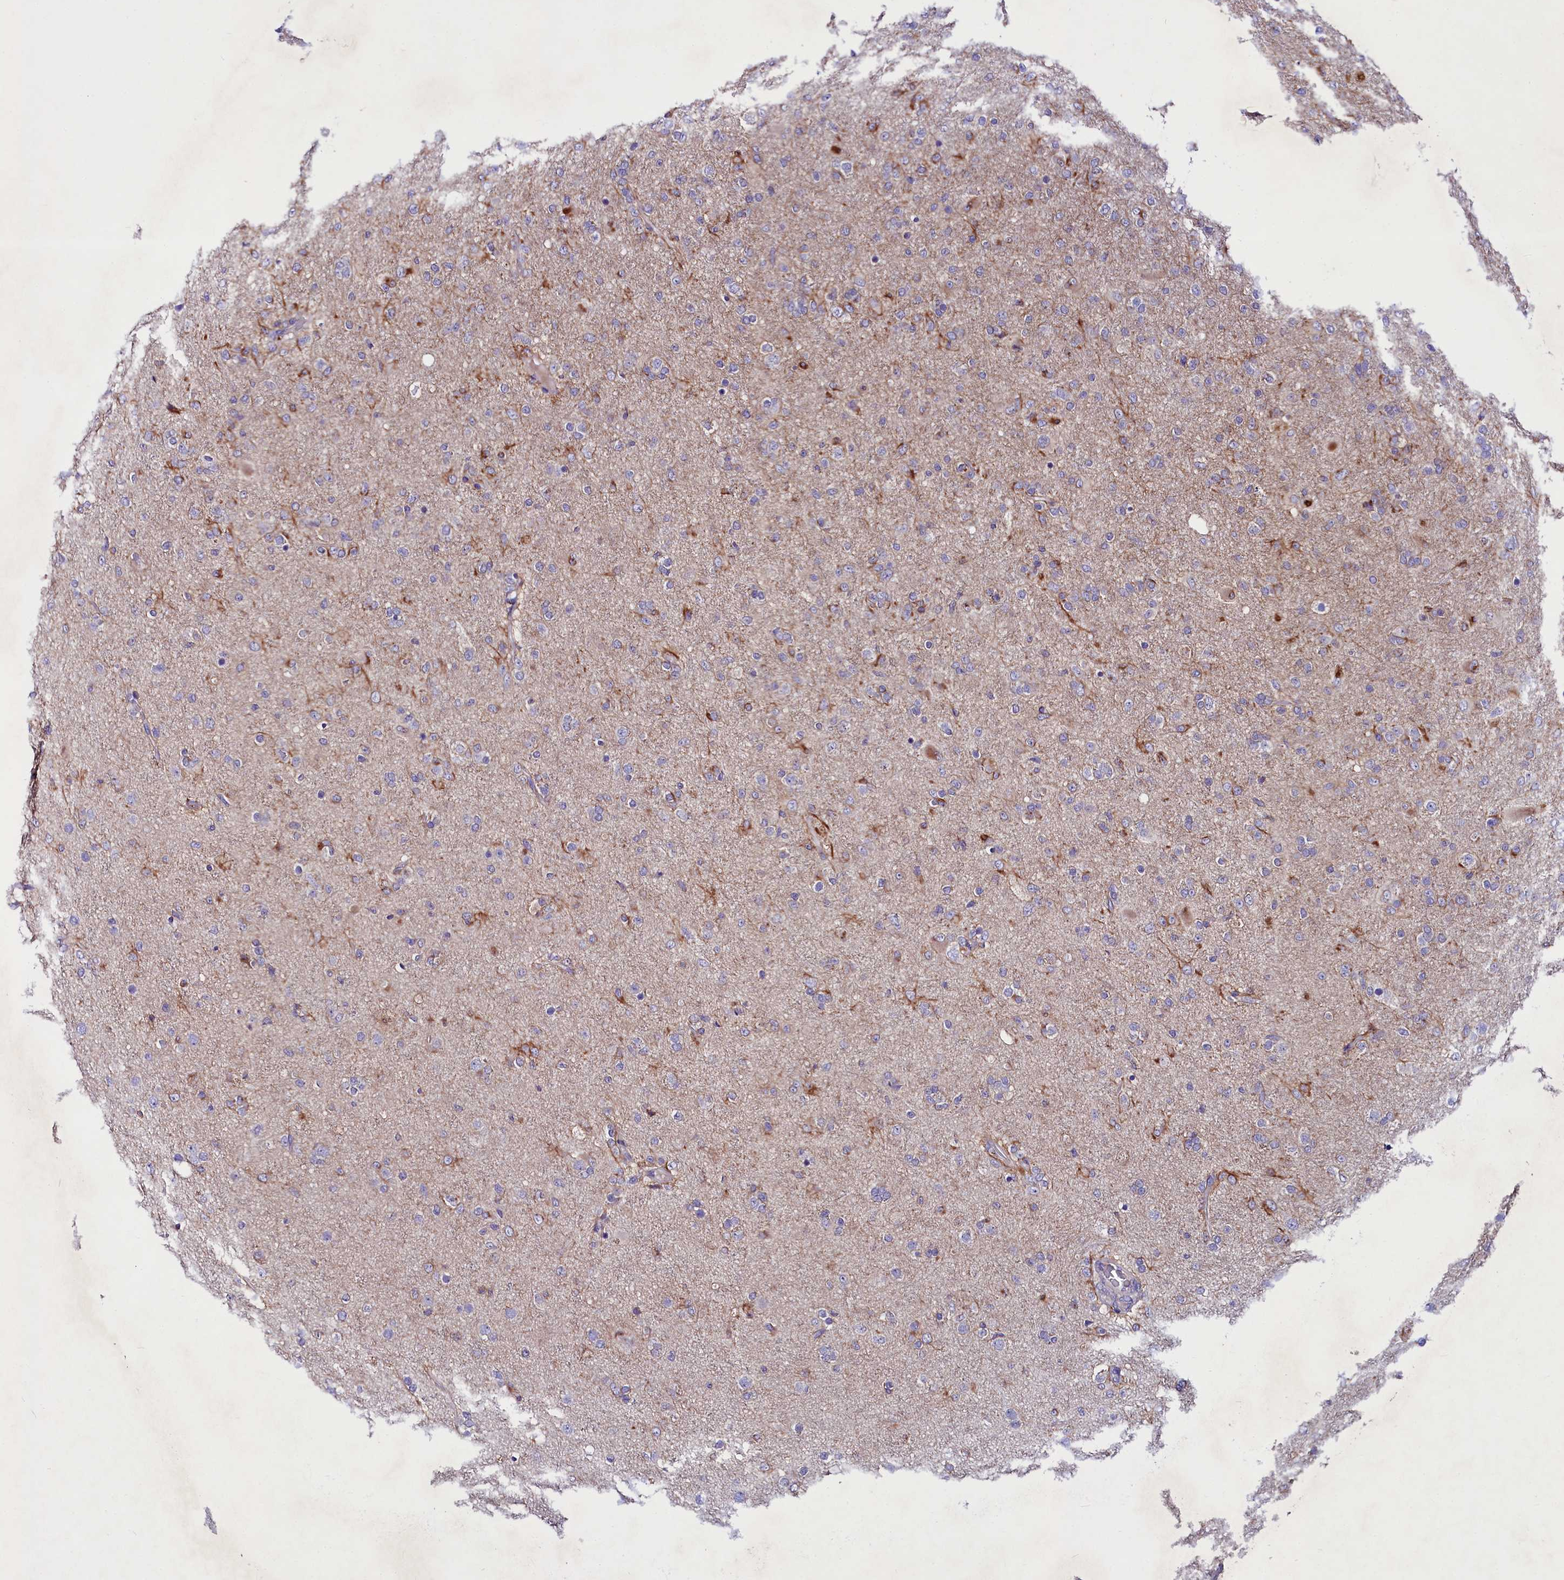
{"staining": {"intensity": "negative", "quantity": "none", "location": "none"}, "tissue": "glioma", "cell_type": "Tumor cells", "image_type": "cancer", "snomed": [{"axis": "morphology", "description": "Glioma, malignant, Low grade"}, {"axis": "topography", "description": "Brain"}], "caption": "This is an immunohistochemistry (IHC) histopathology image of human malignant glioma (low-grade). There is no expression in tumor cells.", "gene": "ABHD5", "patient": {"sex": "male", "age": 65}}